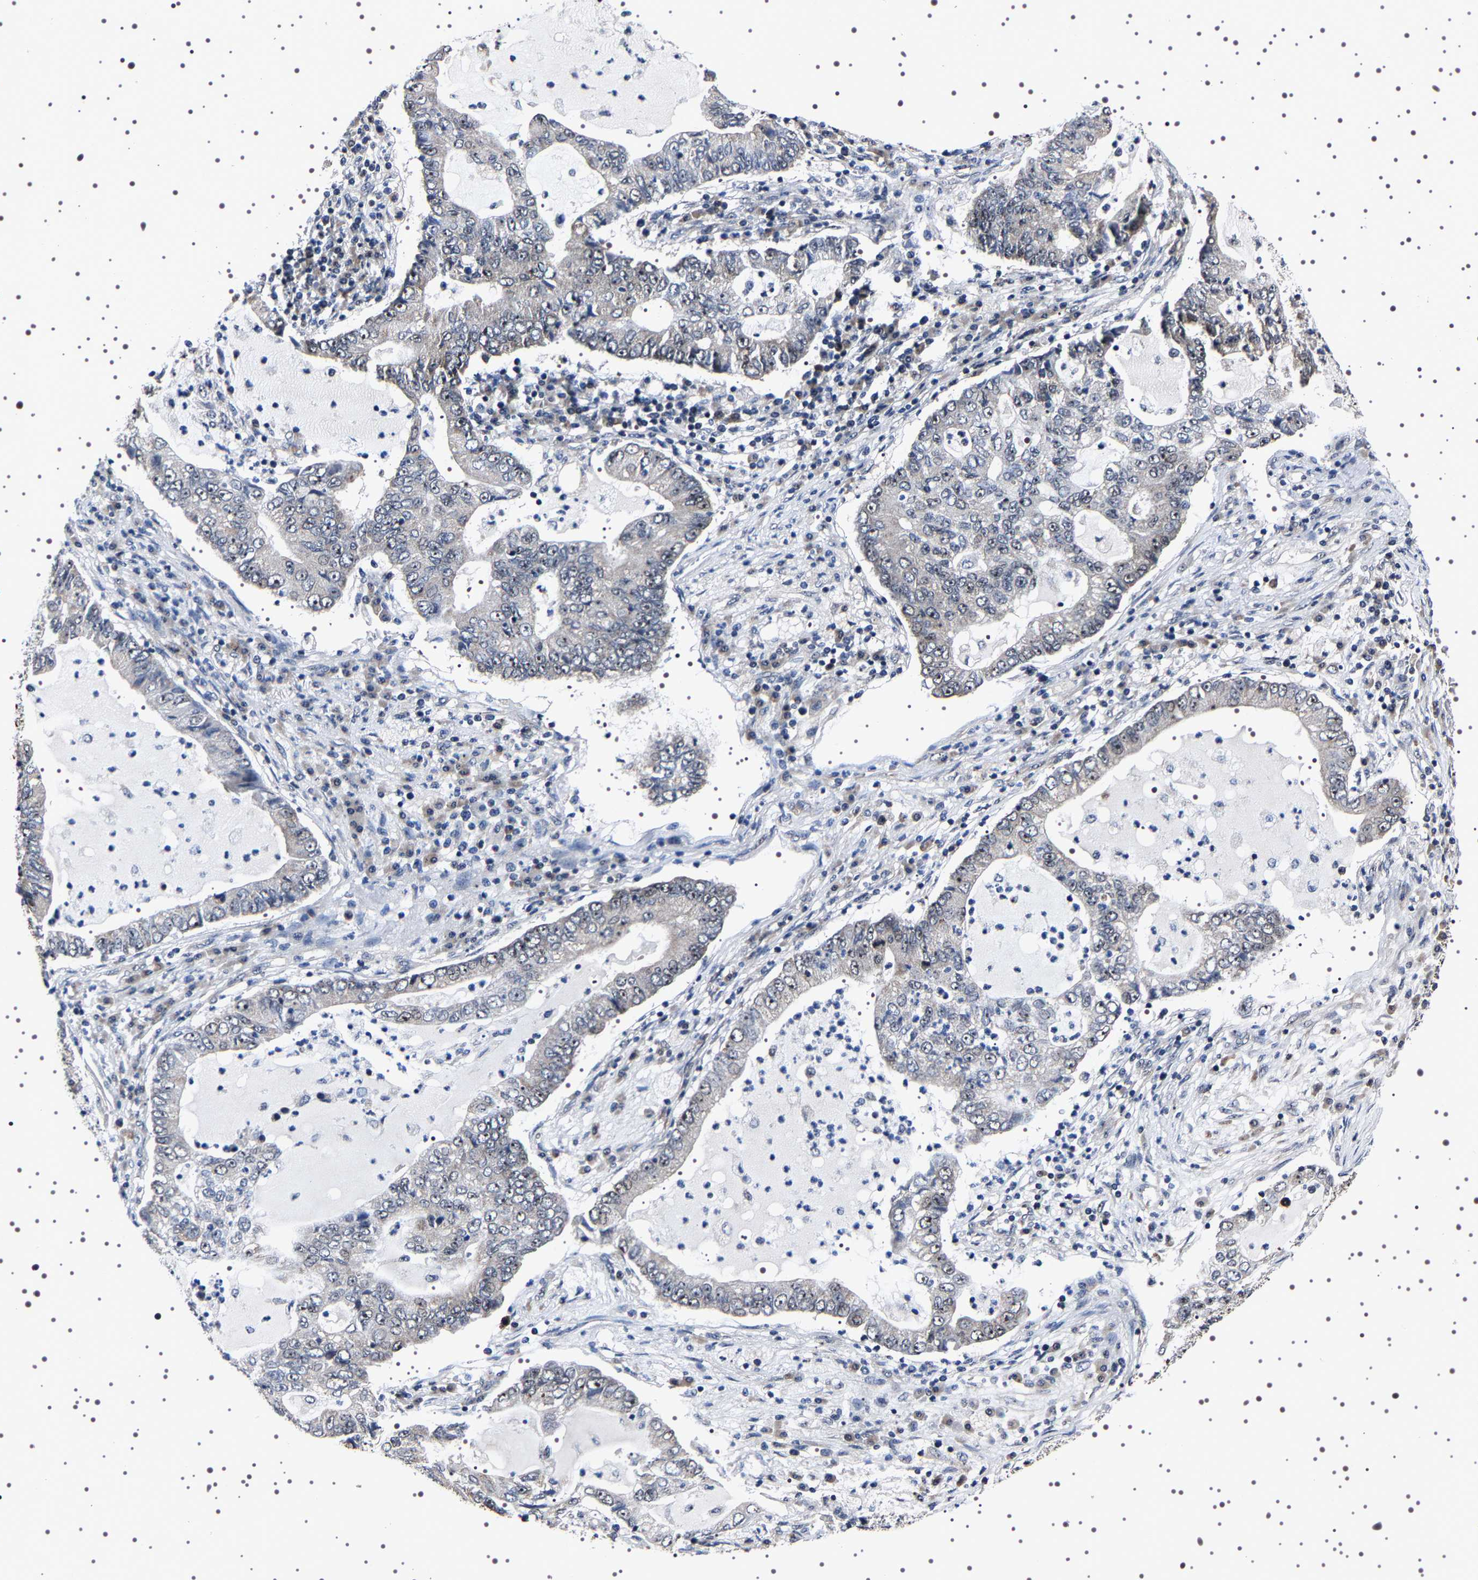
{"staining": {"intensity": "moderate", "quantity": "<25%", "location": "nuclear"}, "tissue": "lung cancer", "cell_type": "Tumor cells", "image_type": "cancer", "snomed": [{"axis": "morphology", "description": "Adenocarcinoma, NOS"}, {"axis": "topography", "description": "Lung"}], "caption": "This image exhibits lung cancer (adenocarcinoma) stained with immunohistochemistry to label a protein in brown. The nuclear of tumor cells show moderate positivity for the protein. Nuclei are counter-stained blue.", "gene": "GNL3", "patient": {"sex": "female", "age": 51}}